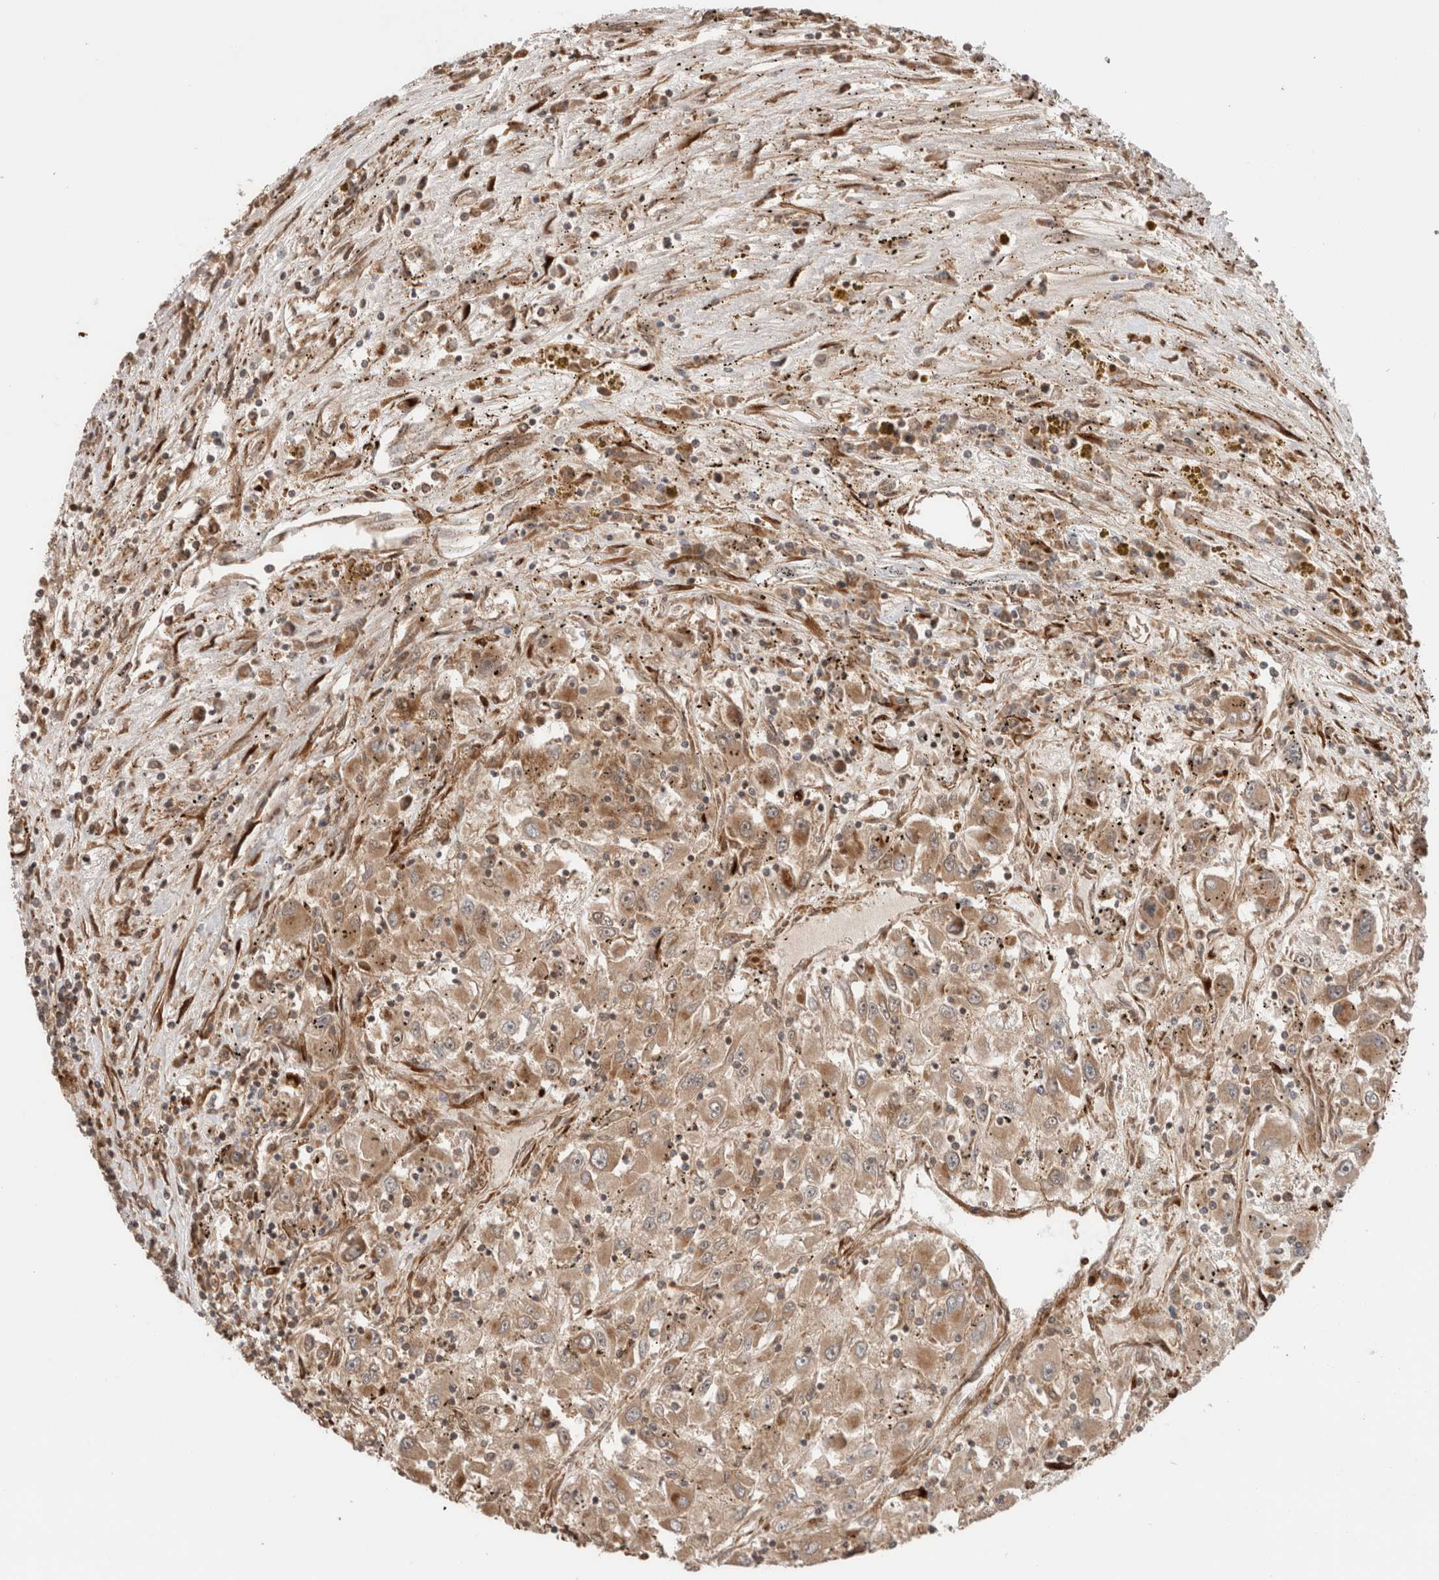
{"staining": {"intensity": "moderate", "quantity": ">75%", "location": "cytoplasmic/membranous"}, "tissue": "renal cancer", "cell_type": "Tumor cells", "image_type": "cancer", "snomed": [{"axis": "morphology", "description": "Adenocarcinoma, NOS"}, {"axis": "topography", "description": "Kidney"}], "caption": "Tumor cells reveal medium levels of moderate cytoplasmic/membranous staining in approximately >75% of cells in renal cancer (adenocarcinoma).", "gene": "ZNF649", "patient": {"sex": "female", "age": 52}}